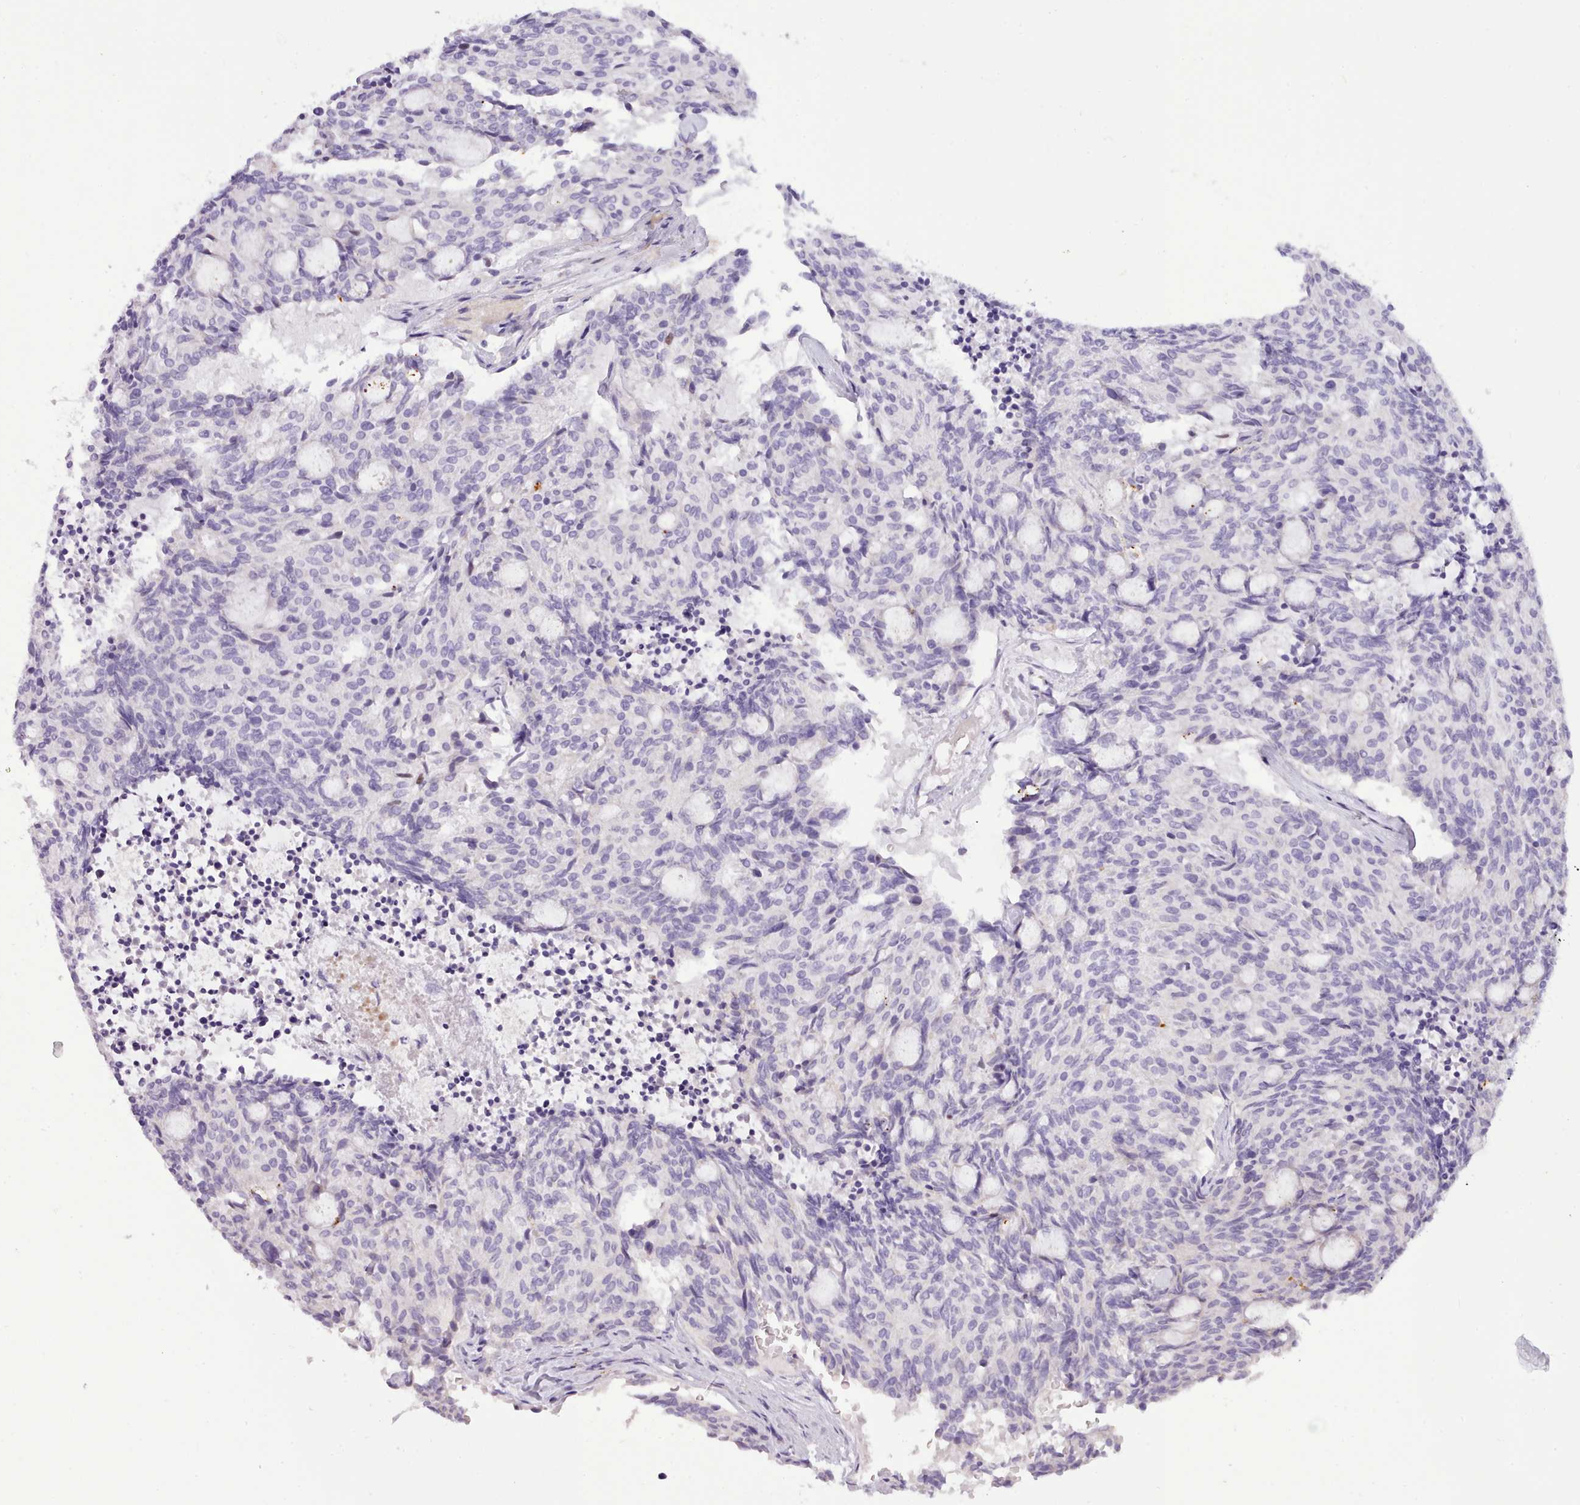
{"staining": {"intensity": "negative", "quantity": "none", "location": "none"}, "tissue": "carcinoid", "cell_type": "Tumor cells", "image_type": "cancer", "snomed": [{"axis": "morphology", "description": "Carcinoid, malignant, NOS"}, {"axis": "topography", "description": "Pancreas"}], "caption": "Immunohistochemistry image of carcinoid (malignant) stained for a protein (brown), which shows no staining in tumor cells. Brightfield microscopy of immunohistochemistry (IHC) stained with DAB (brown) and hematoxylin (blue), captured at high magnification.", "gene": "CYP2A13", "patient": {"sex": "female", "age": 54}}